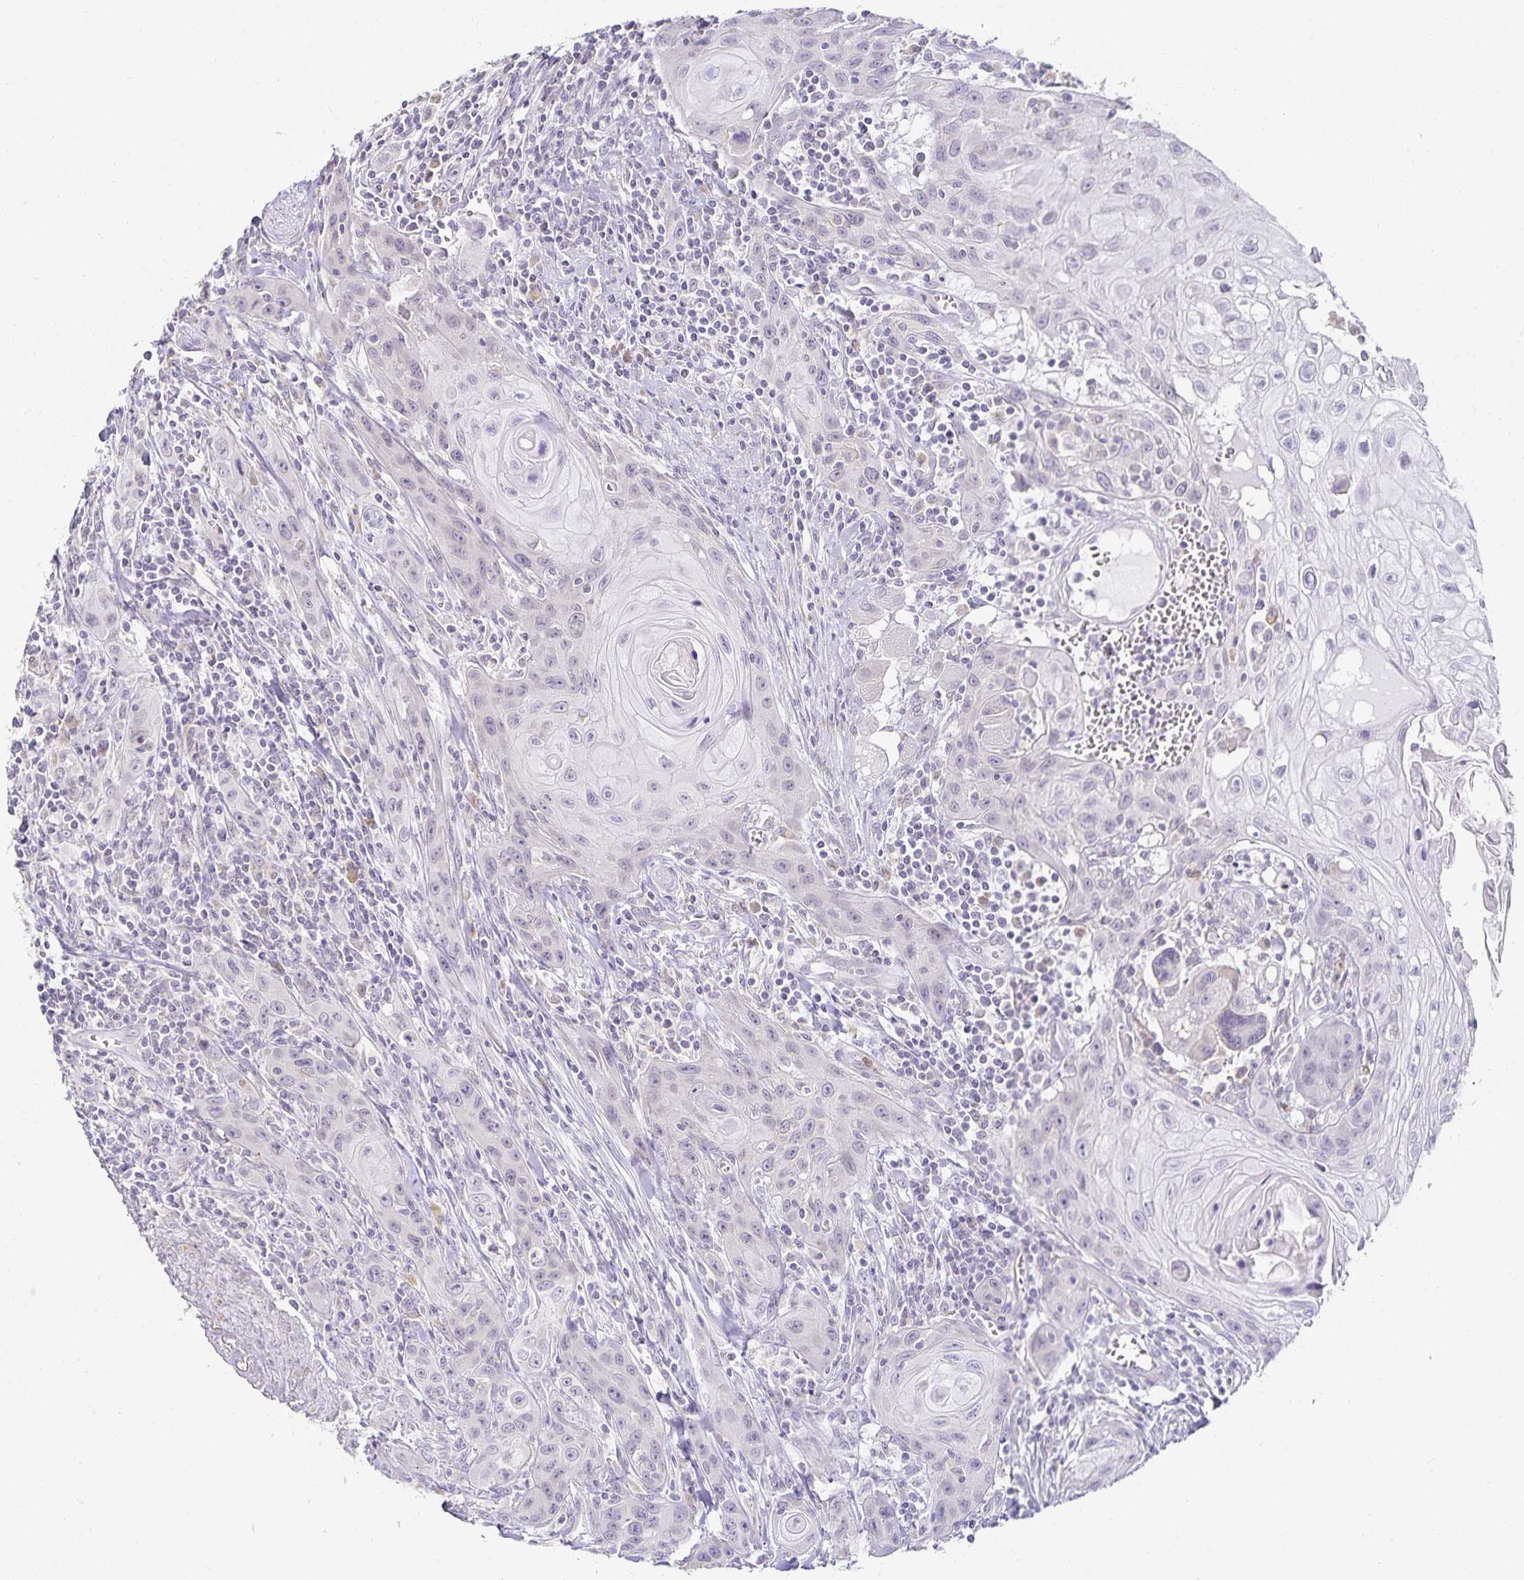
{"staining": {"intensity": "negative", "quantity": "none", "location": "none"}, "tissue": "head and neck cancer", "cell_type": "Tumor cells", "image_type": "cancer", "snomed": [{"axis": "morphology", "description": "Squamous cell carcinoma, NOS"}, {"axis": "topography", "description": "Oral tissue"}, {"axis": "topography", "description": "Head-Neck"}], "caption": "An immunohistochemistry (IHC) photomicrograph of head and neck cancer is shown. There is no staining in tumor cells of head and neck cancer.", "gene": "GP2", "patient": {"sex": "male", "age": 58}}